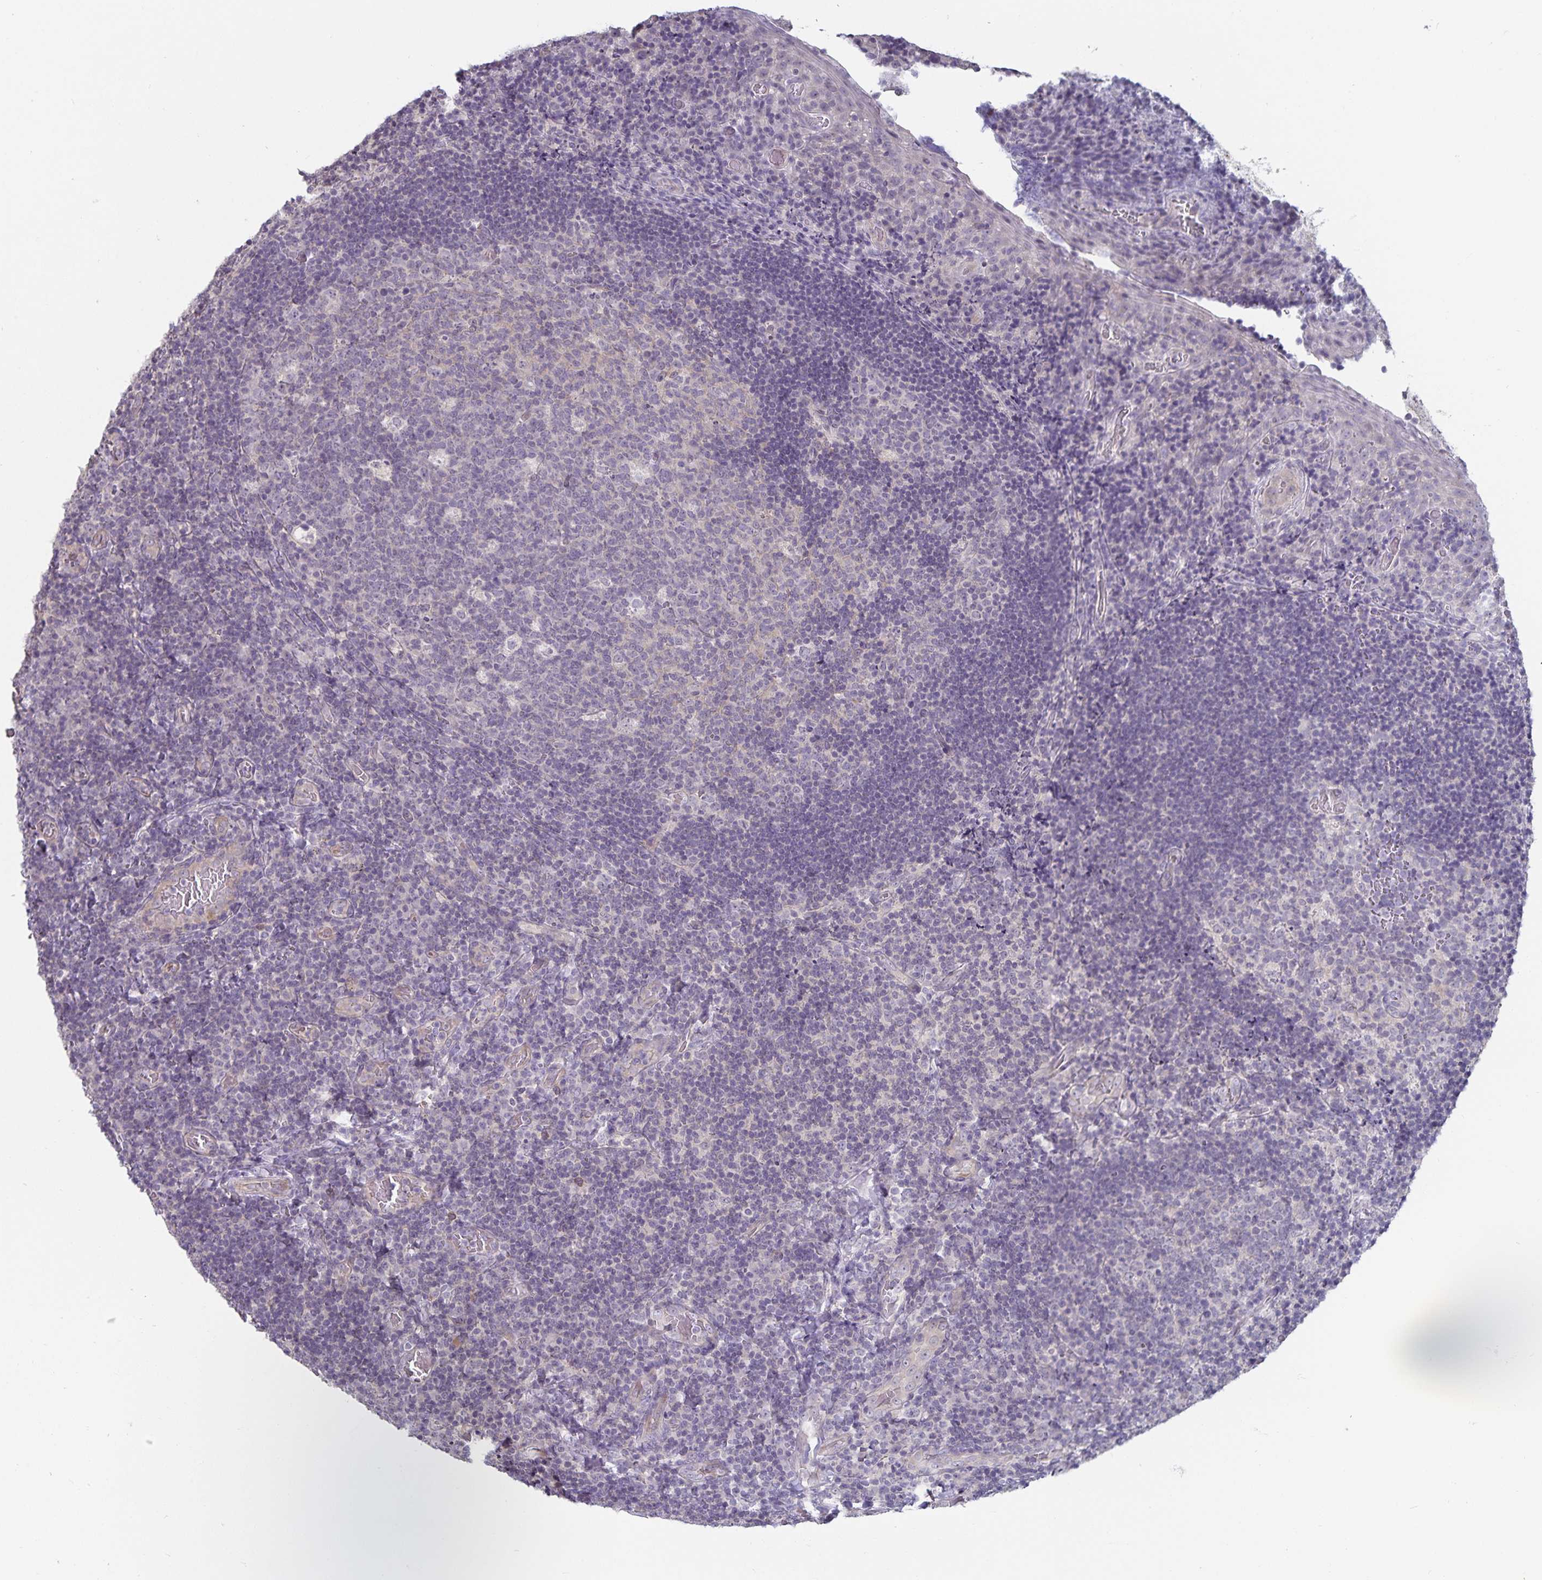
{"staining": {"intensity": "negative", "quantity": "none", "location": "none"}, "tissue": "tonsil", "cell_type": "Germinal center cells", "image_type": "normal", "snomed": [{"axis": "morphology", "description": "Normal tissue, NOS"}, {"axis": "topography", "description": "Tonsil"}], "caption": "The immunohistochemistry micrograph has no significant positivity in germinal center cells of tonsil.", "gene": "DNAH9", "patient": {"sex": "male", "age": 17}}